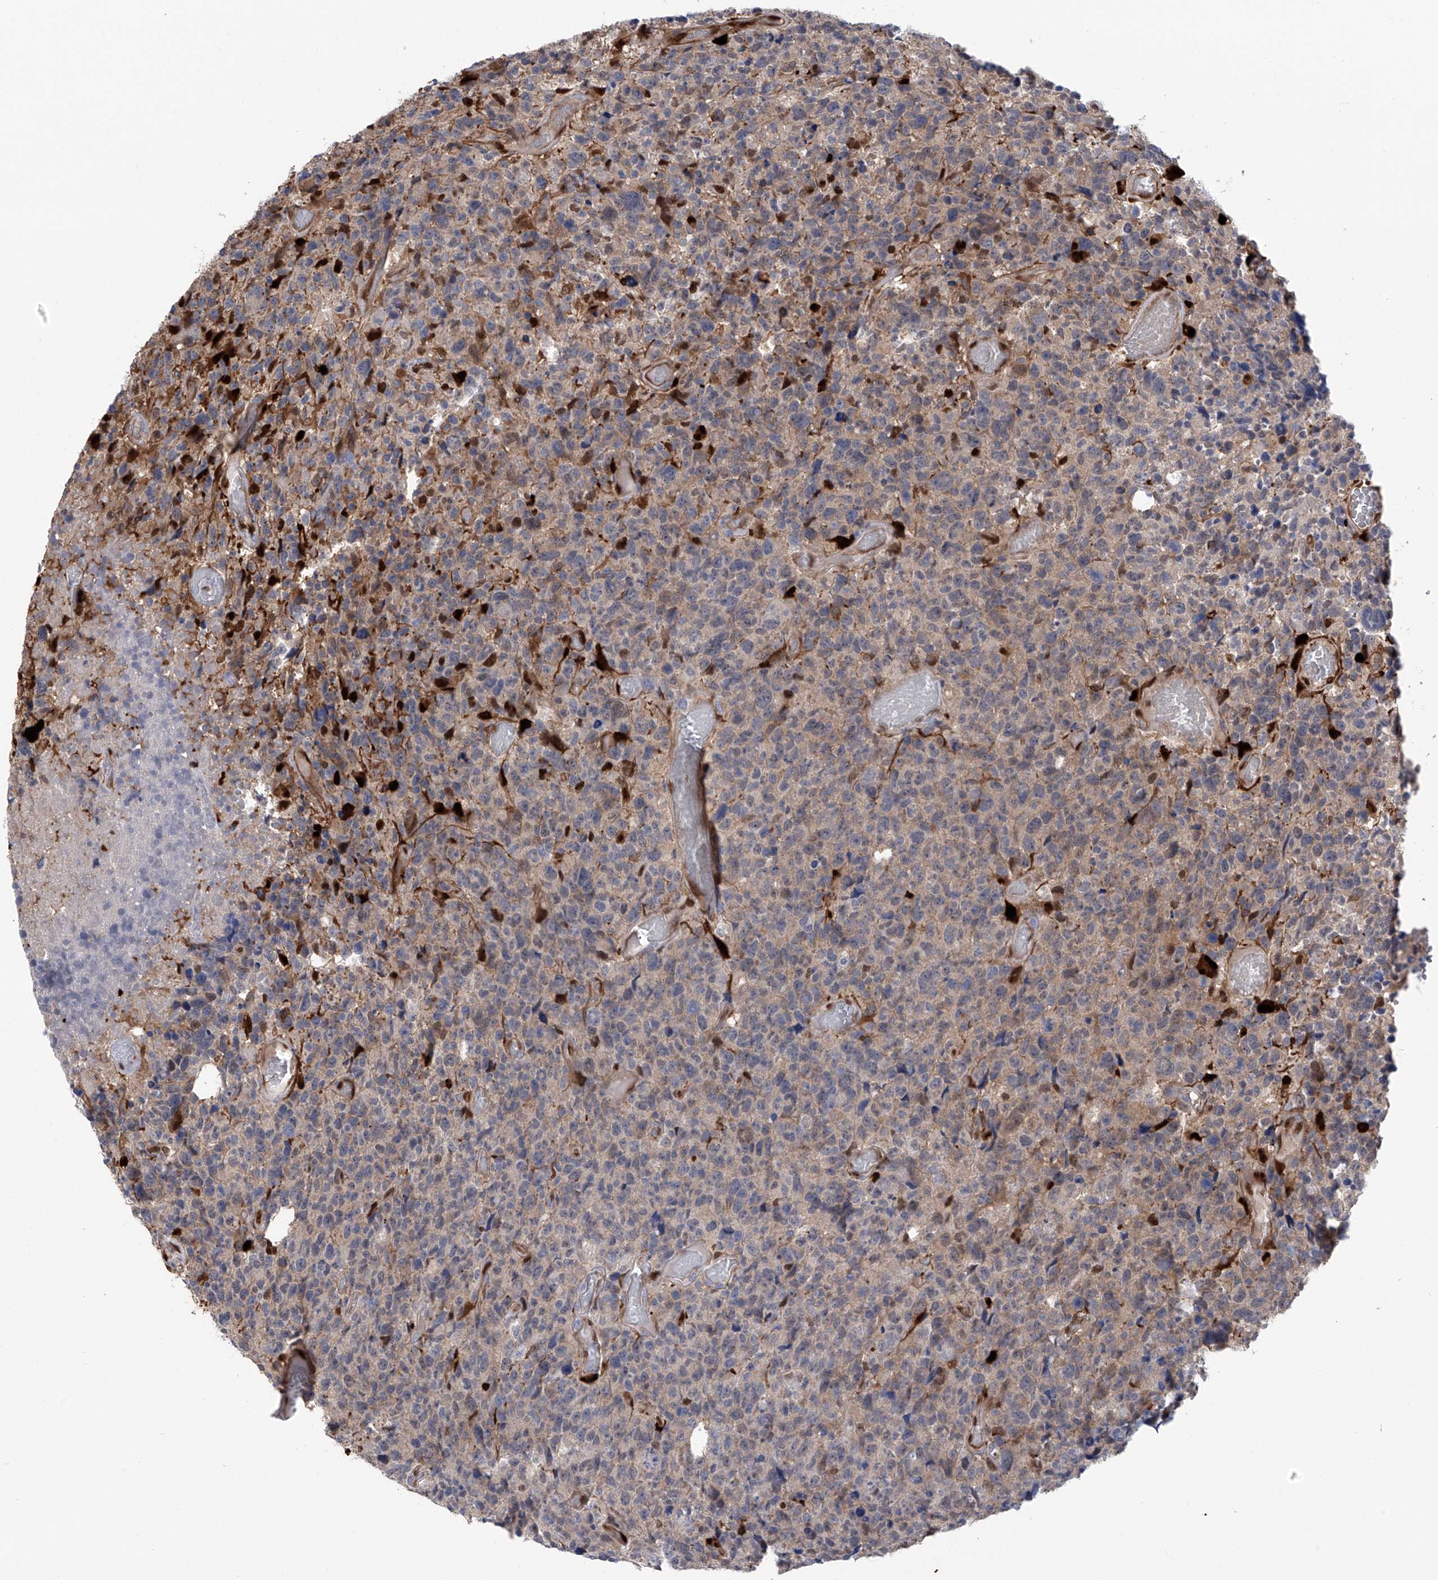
{"staining": {"intensity": "weak", "quantity": "<25%", "location": "cytoplasmic/membranous,nuclear"}, "tissue": "glioma", "cell_type": "Tumor cells", "image_type": "cancer", "snomed": [{"axis": "morphology", "description": "Glioma, malignant, High grade"}, {"axis": "topography", "description": "Brain"}], "caption": "High-grade glioma (malignant) was stained to show a protein in brown. There is no significant staining in tumor cells.", "gene": "PHF20", "patient": {"sex": "male", "age": 69}}